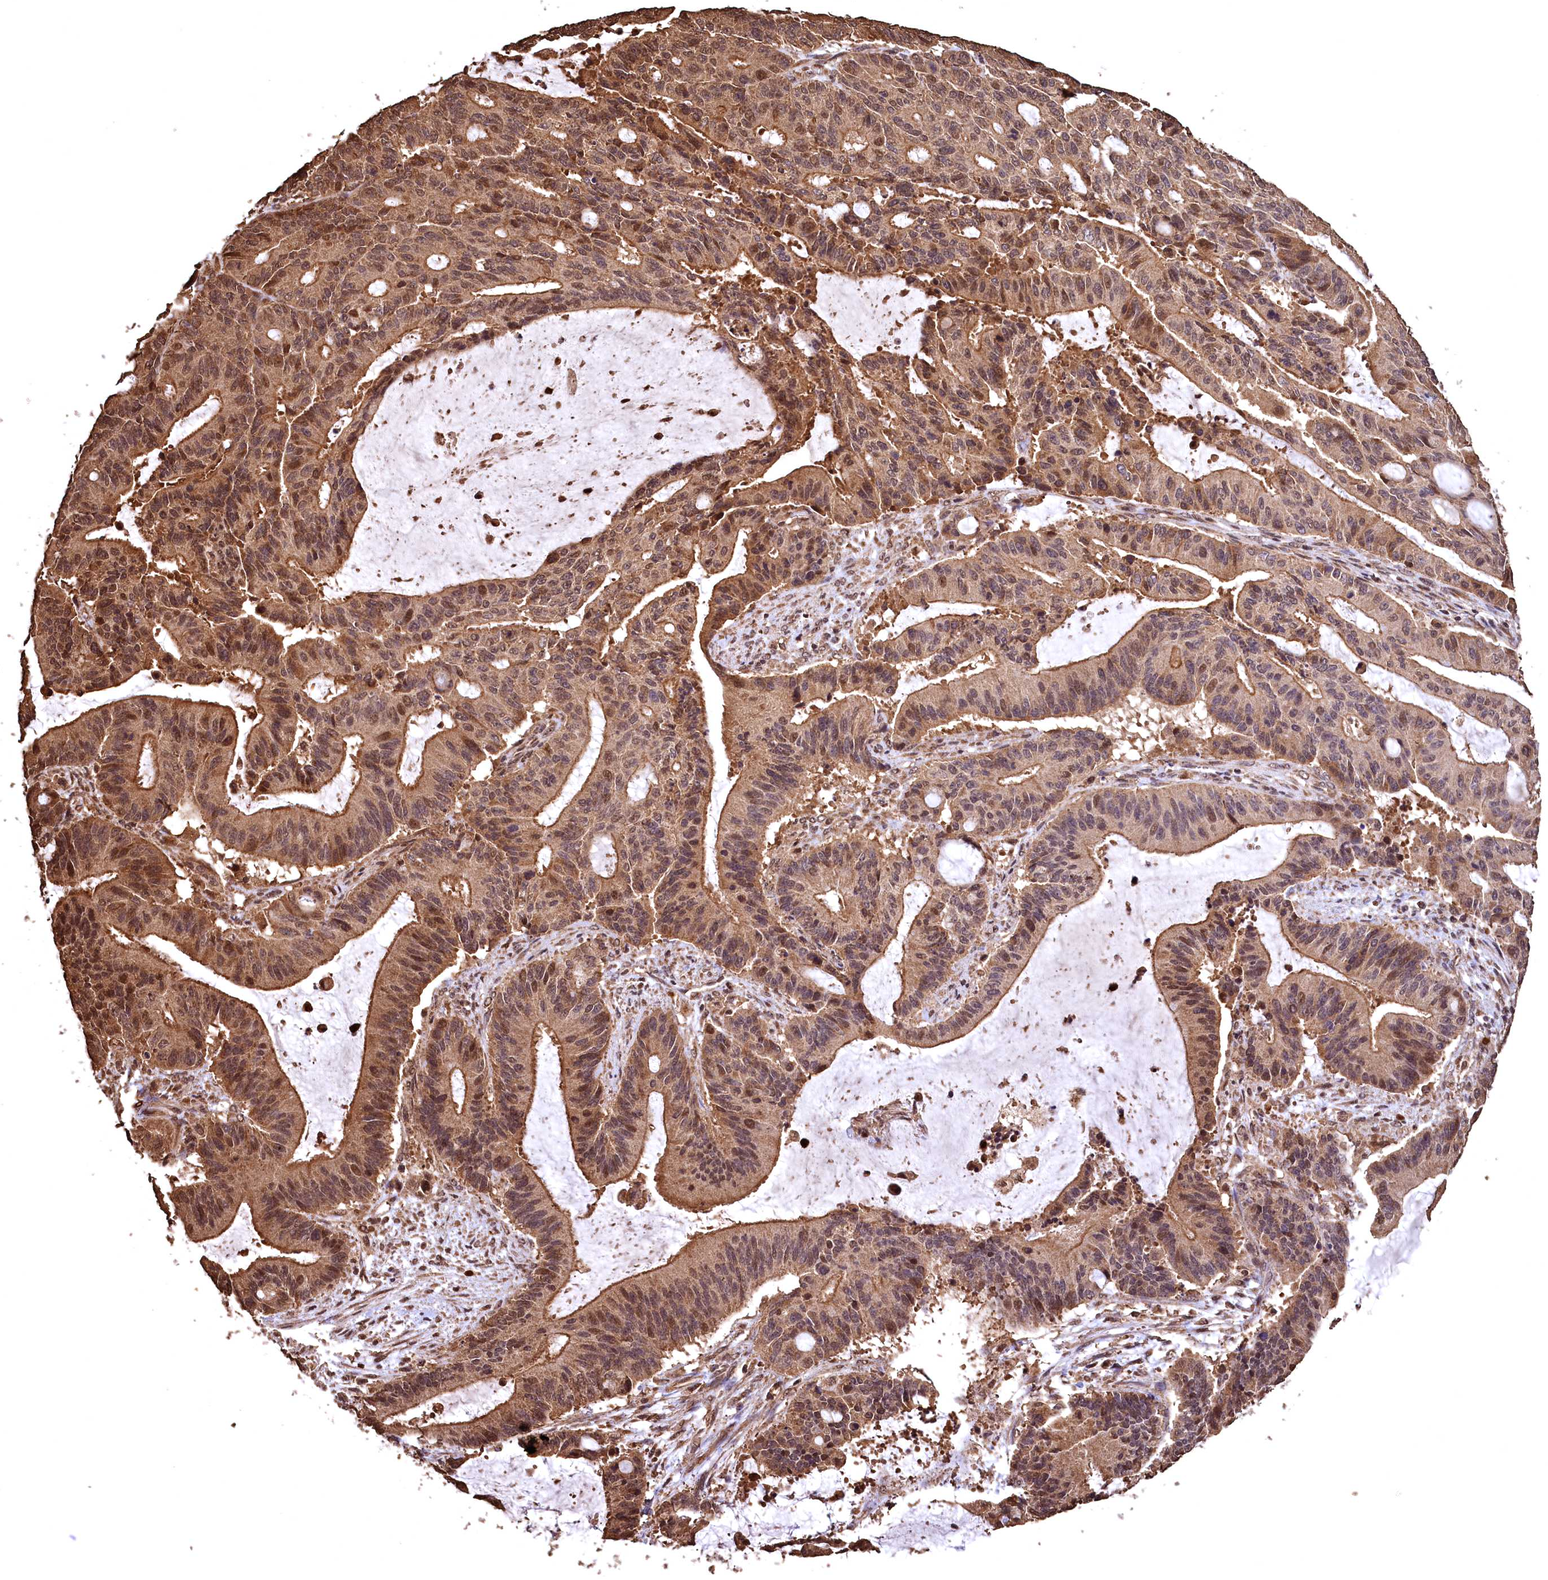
{"staining": {"intensity": "moderate", "quantity": ">75%", "location": "cytoplasmic/membranous,nuclear"}, "tissue": "liver cancer", "cell_type": "Tumor cells", "image_type": "cancer", "snomed": [{"axis": "morphology", "description": "Normal tissue, NOS"}, {"axis": "morphology", "description": "Cholangiocarcinoma"}, {"axis": "topography", "description": "Liver"}, {"axis": "topography", "description": "Peripheral nerve tissue"}], "caption": "Protein staining of cholangiocarcinoma (liver) tissue reveals moderate cytoplasmic/membranous and nuclear expression in approximately >75% of tumor cells.", "gene": "CEP57L1", "patient": {"sex": "female", "age": 73}}